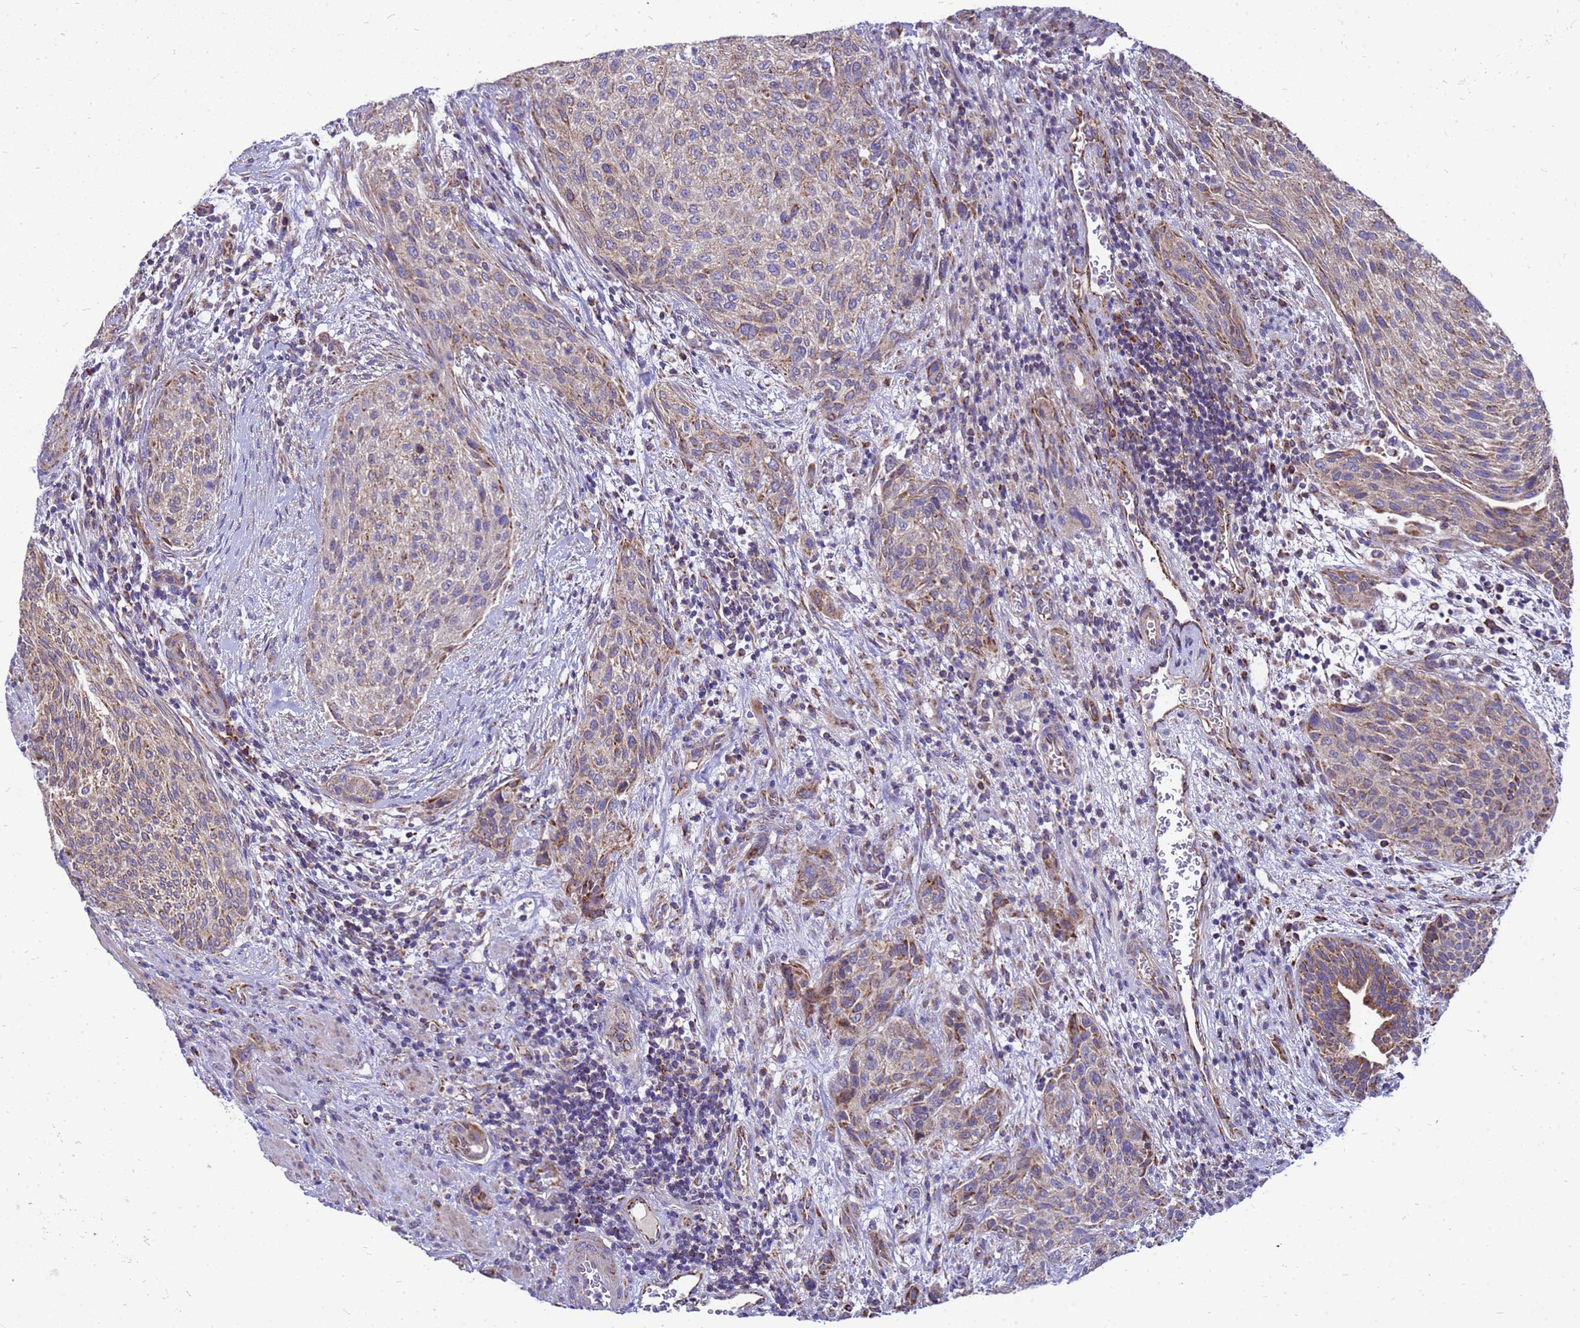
{"staining": {"intensity": "moderate", "quantity": "<25%", "location": "cytoplasmic/membranous"}, "tissue": "urothelial cancer", "cell_type": "Tumor cells", "image_type": "cancer", "snomed": [{"axis": "morphology", "description": "Urothelial carcinoma, High grade"}, {"axis": "topography", "description": "Urinary bladder"}], "caption": "Urothelial cancer stained for a protein reveals moderate cytoplasmic/membranous positivity in tumor cells. The staining was performed using DAB, with brown indicating positive protein expression. Nuclei are stained blue with hematoxylin.", "gene": "CMC4", "patient": {"sex": "male", "age": 35}}